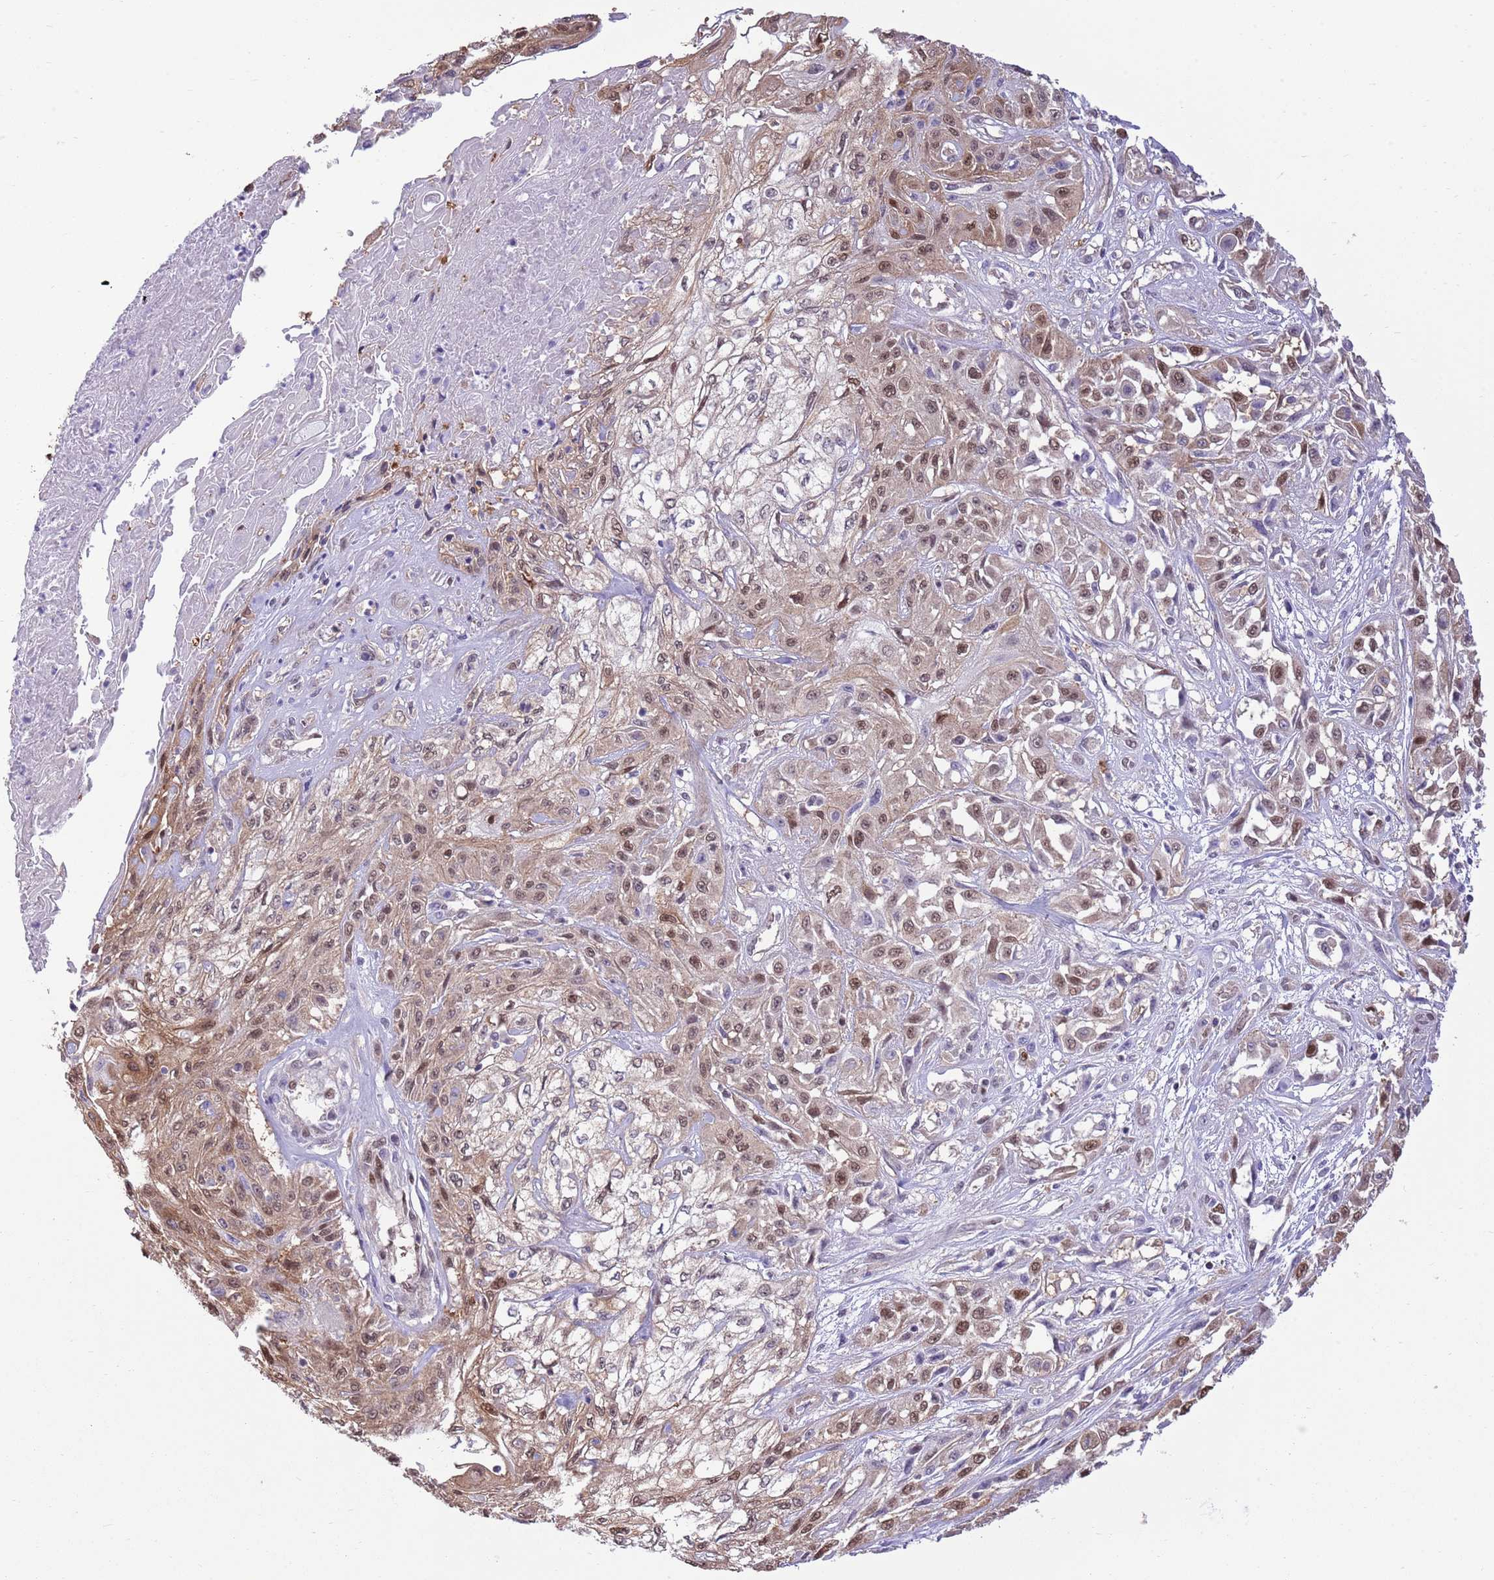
{"staining": {"intensity": "moderate", "quantity": ">75%", "location": "nuclear"}, "tissue": "skin cancer", "cell_type": "Tumor cells", "image_type": "cancer", "snomed": [{"axis": "morphology", "description": "Squamous cell carcinoma, NOS"}, {"axis": "morphology", "description": "Squamous cell carcinoma, metastatic, NOS"}, {"axis": "topography", "description": "Skin"}, {"axis": "topography", "description": "Lymph node"}], "caption": "The histopathology image demonstrates a brown stain indicating the presence of a protein in the nuclear of tumor cells in metastatic squamous cell carcinoma (skin).", "gene": "NSFL1C", "patient": {"sex": "male", "age": 75}}